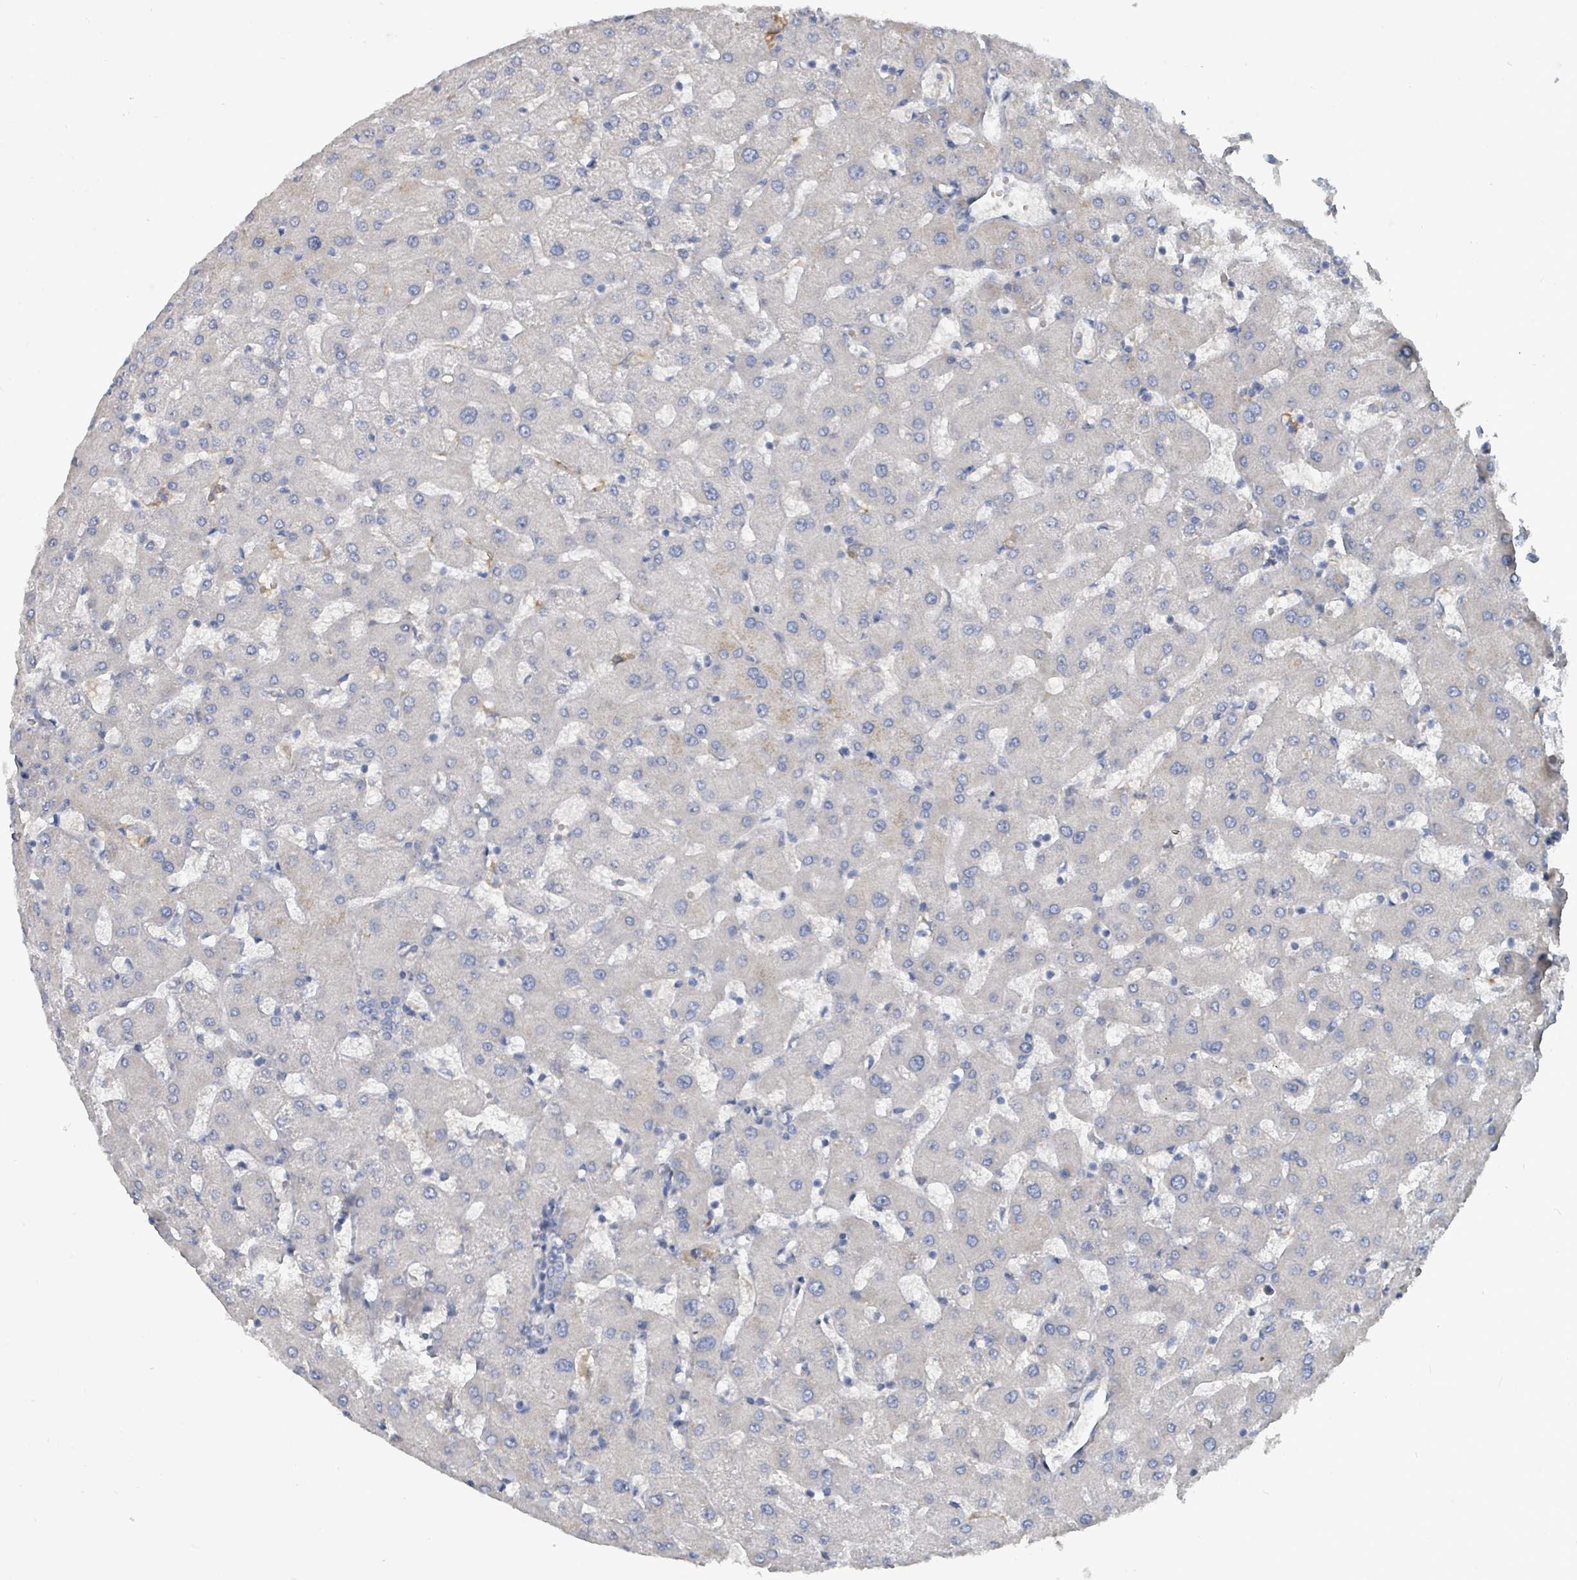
{"staining": {"intensity": "negative", "quantity": "none", "location": "none"}, "tissue": "liver", "cell_type": "Cholangiocytes", "image_type": "normal", "snomed": [{"axis": "morphology", "description": "Normal tissue, NOS"}, {"axis": "topography", "description": "Liver"}], "caption": "Protein analysis of benign liver exhibits no significant expression in cholangiocytes. (Immunohistochemistry, brightfield microscopy, high magnification).", "gene": "TRDMT1", "patient": {"sex": "female", "age": 63}}